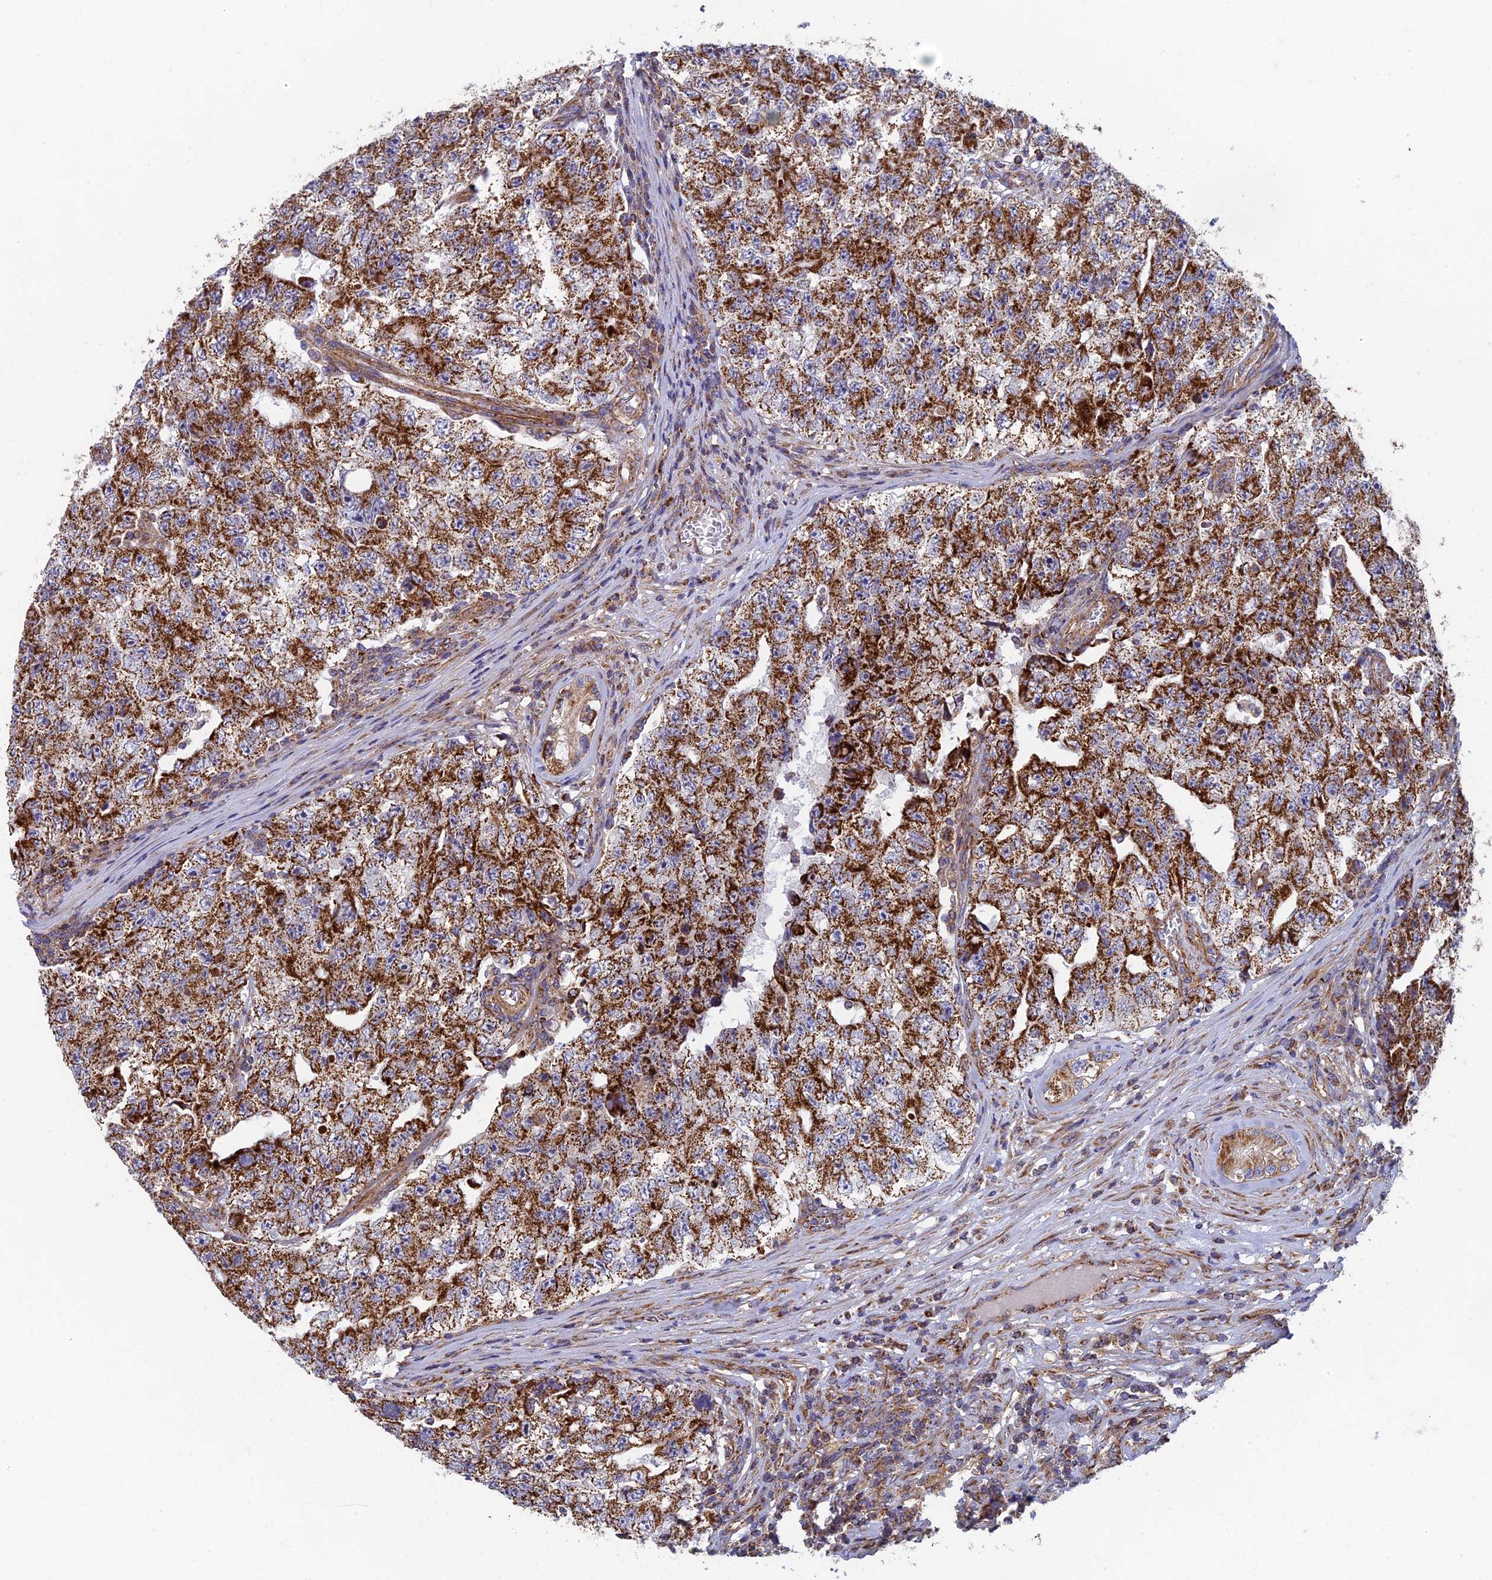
{"staining": {"intensity": "strong", "quantity": ">75%", "location": "cytoplasmic/membranous"}, "tissue": "testis cancer", "cell_type": "Tumor cells", "image_type": "cancer", "snomed": [{"axis": "morphology", "description": "Carcinoma, Embryonal, NOS"}, {"axis": "topography", "description": "Testis"}], "caption": "A brown stain shows strong cytoplasmic/membranous expression of a protein in human testis cancer (embryonal carcinoma) tumor cells.", "gene": "MRPS9", "patient": {"sex": "male", "age": 17}}